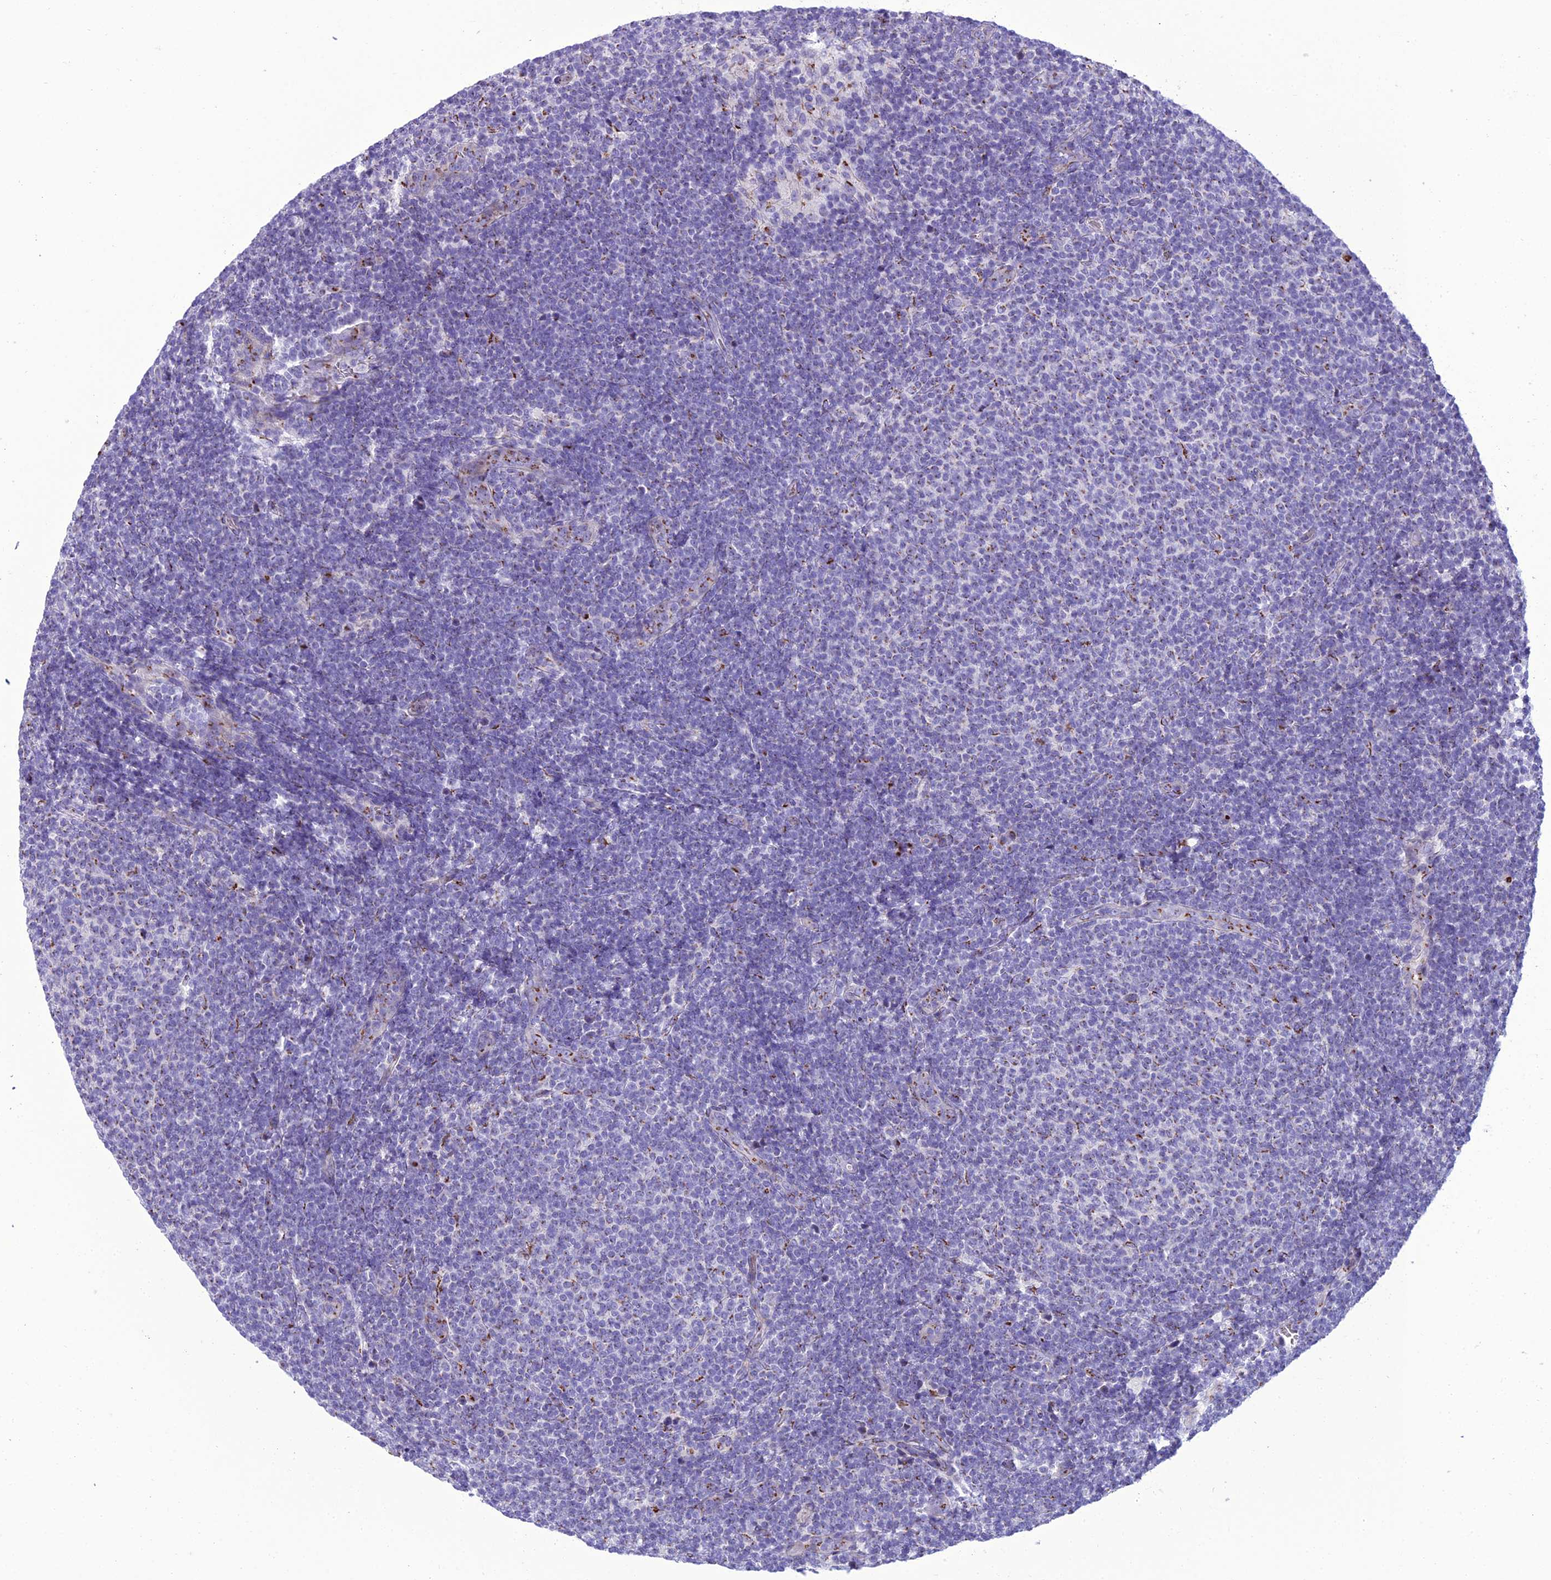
{"staining": {"intensity": "moderate", "quantity": "<25%", "location": "cytoplasmic/membranous"}, "tissue": "lymphoma", "cell_type": "Tumor cells", "image_type": "cancer", "snomed": [{"axis": "morphology", "description": "Malignant lymphoma, non-Hodgkin's type, Low grade"}, {"axis": "topography", "description": "Lymph node"}], "caption": "Immunohistochemistry (IHC) micrograph of neoplastic tissue: lymphoma stained using immunohistochemistry (IHC) shows low levels of moderate protein expression localized specifically in the cytoplasmic/membranous of tumor cells, appearing as a cytoplasmic/membranous brown color.", "gene": "GOLM2", "patient": {"sex": "male", "age": 66}}